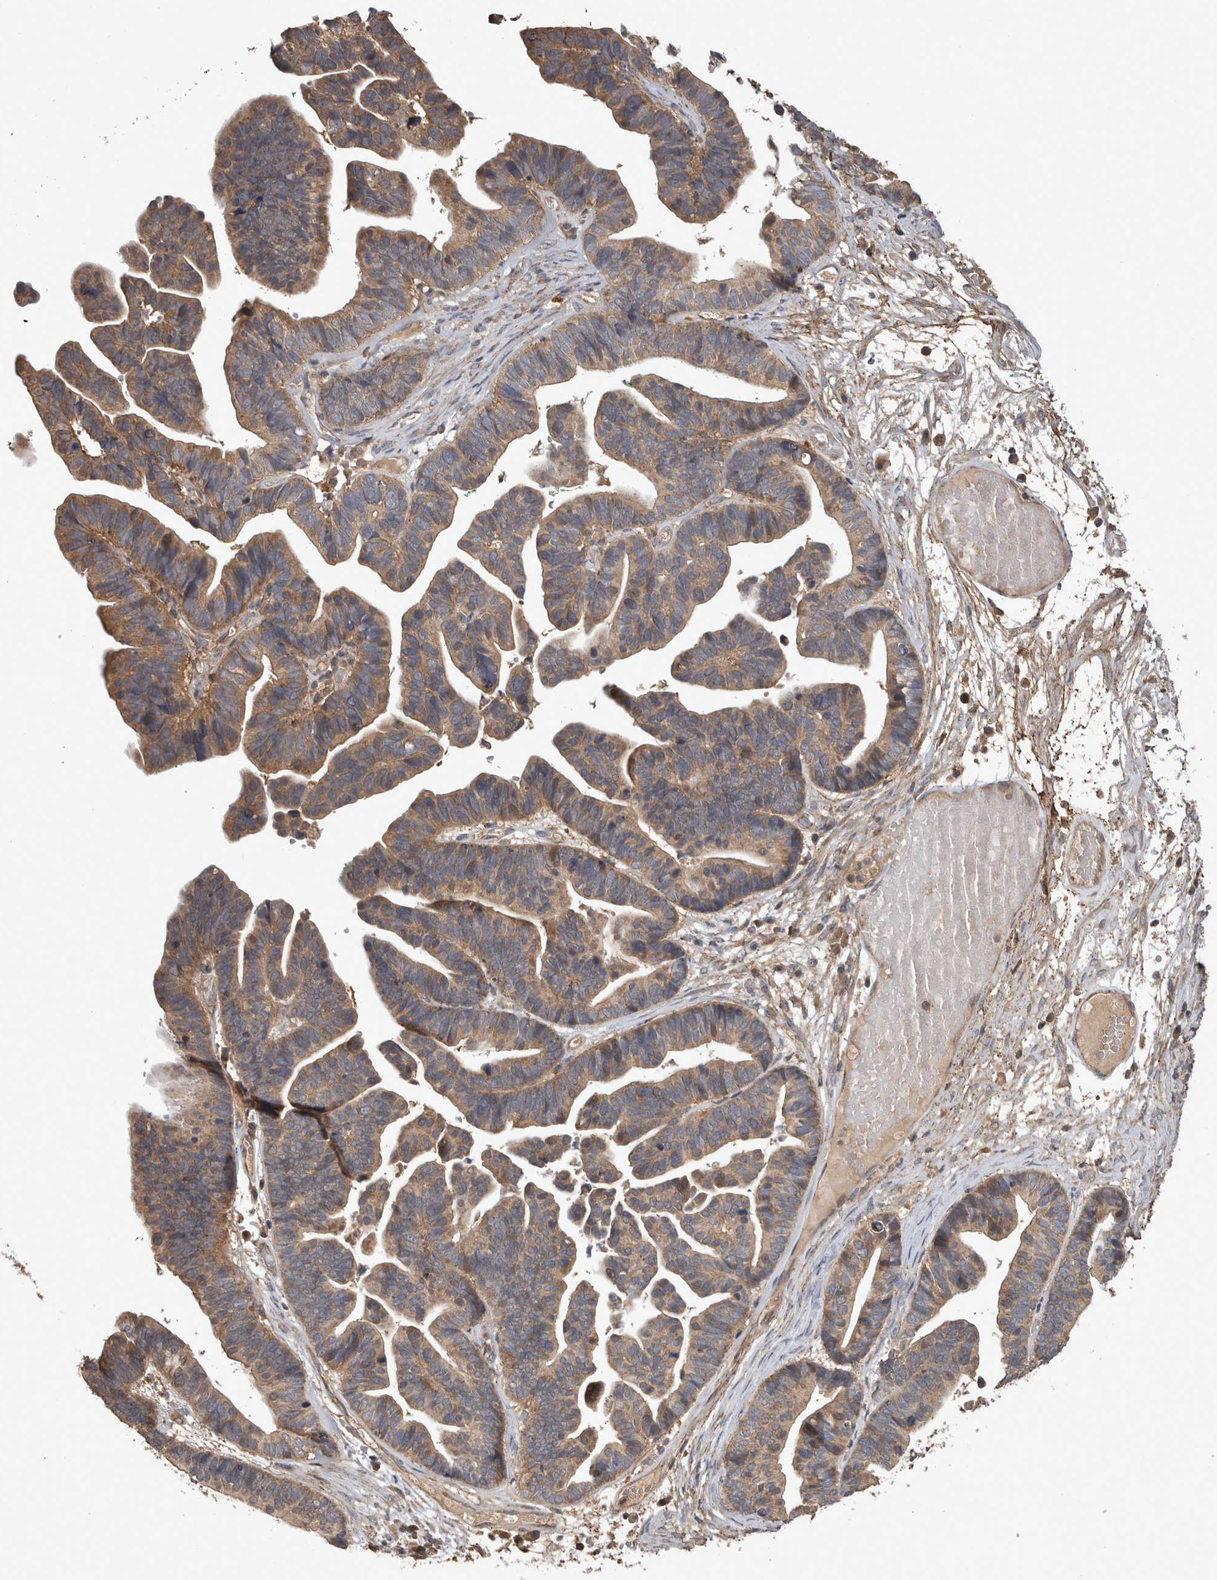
{"staining": {"intensity": "moderate", "quantity": ">75%", "location": "cytoplasmic/membranous"}, "tissue": "ovarian cancer", "cell_type": "Tumor cells", "image_type": "cancer", "snomed": [{"axis": "morphology", "description": "Cystadenocarcinoma, serous, NOS"}, {"axis": "topography", "description": "Ovary"}], "caption": "The immunohistochemical stain shows moderate cytoplasmic/membranous staining in tumor cells of ovarian serous cystadenocarcinoma tissue.", "gene": "TRMT61B", "patient": {"sex": "female", "age": 56}}